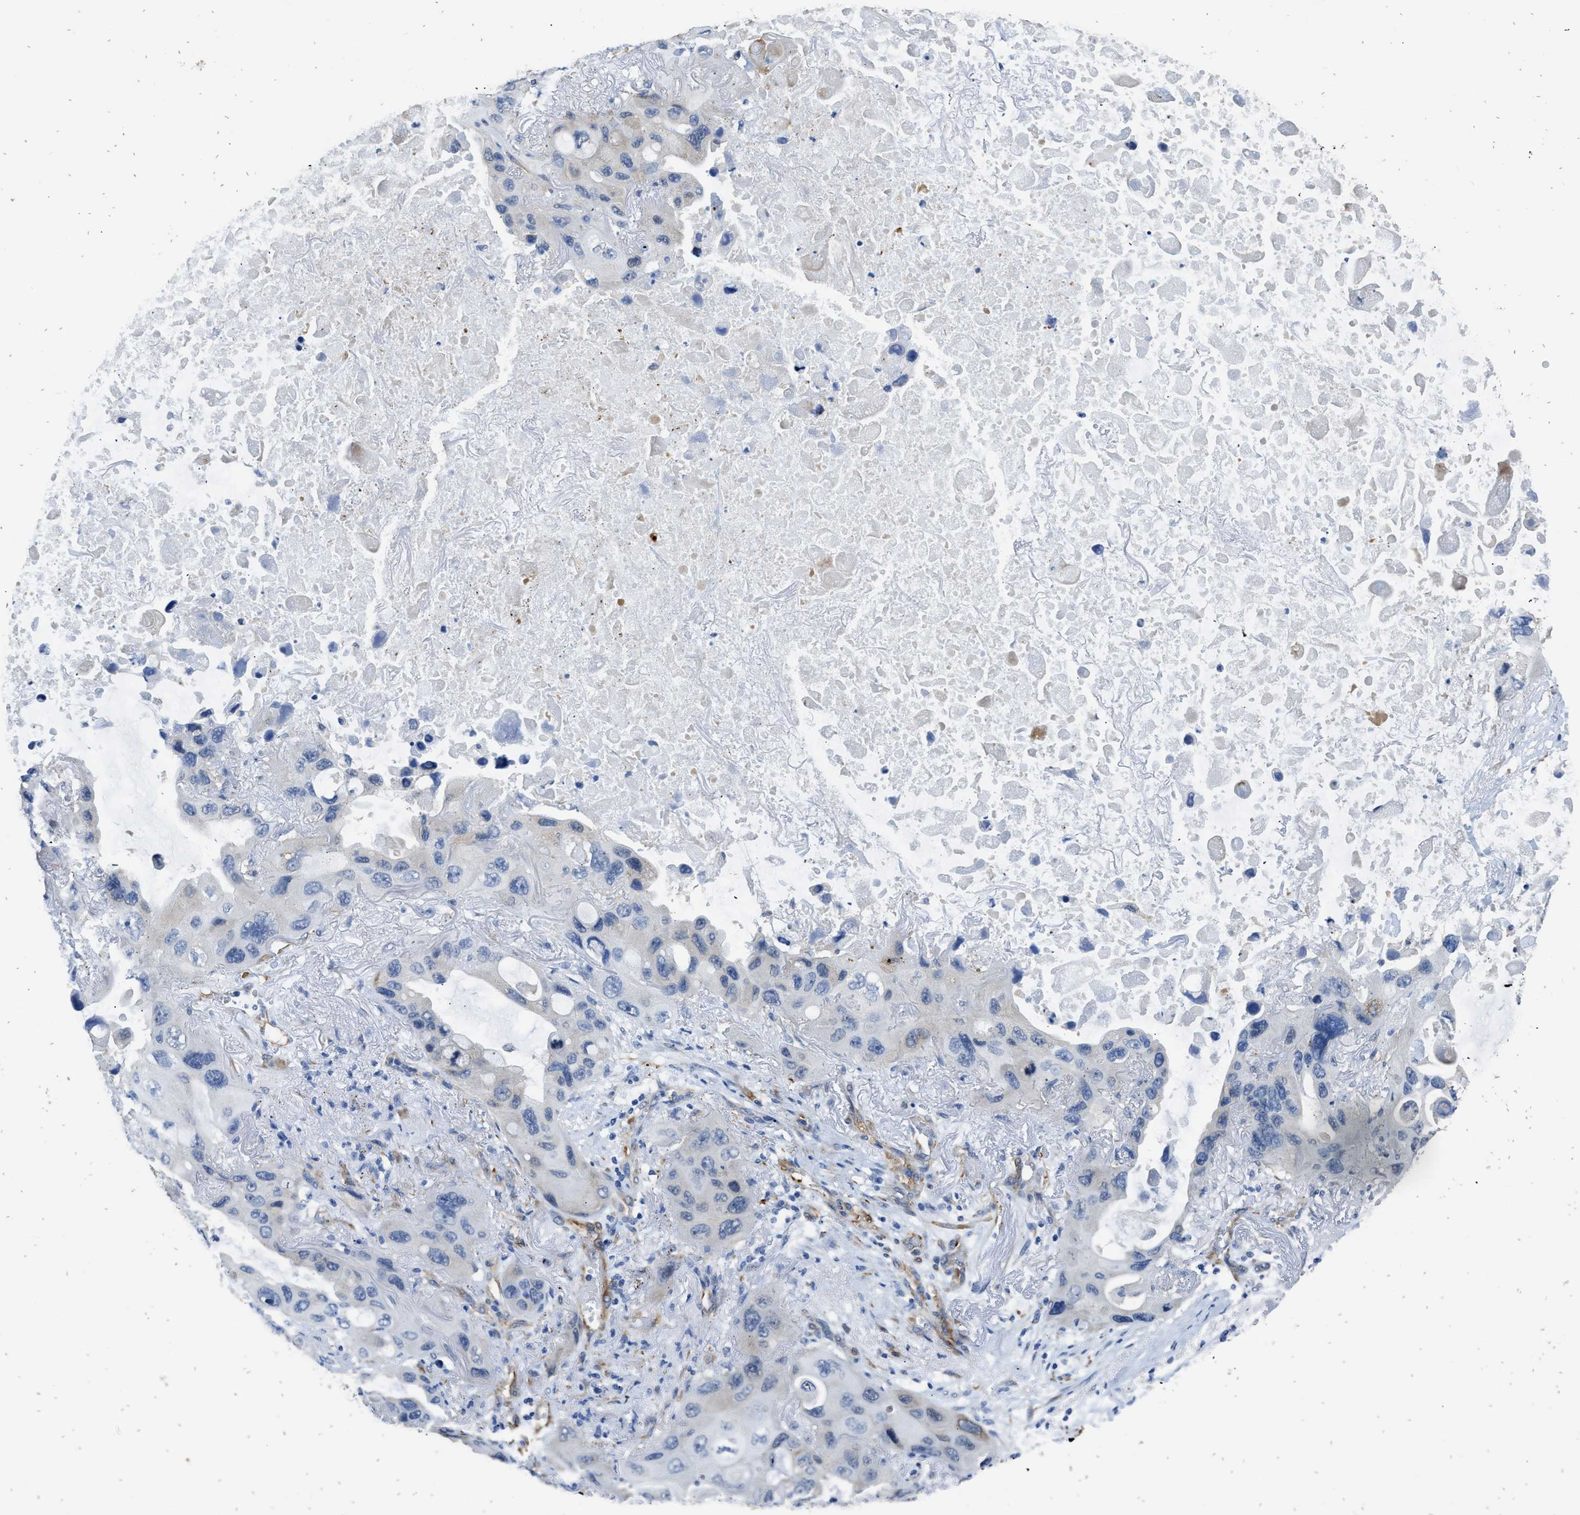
{"staining": {"intensity": "negative", "quantity": "none", "location": "none"}, "tissue": "lung cancer", "cell_type": "Tumor cells", "image_type": "cancer", "snomed": [{"axis": "morphology", "description": "Squamous cell carcinoma, NOS"}, {"axis": "topography", "description": "Lung"}], "caption": "An image of human squamous cell carcinoma (lung) is negative for staining in tumor cells. (DAB (3,3'-diaminobenzidine) IHC, high magnification).", "gene": "ZSWIM5", "patient": {"sex": "female", "age": 73}}